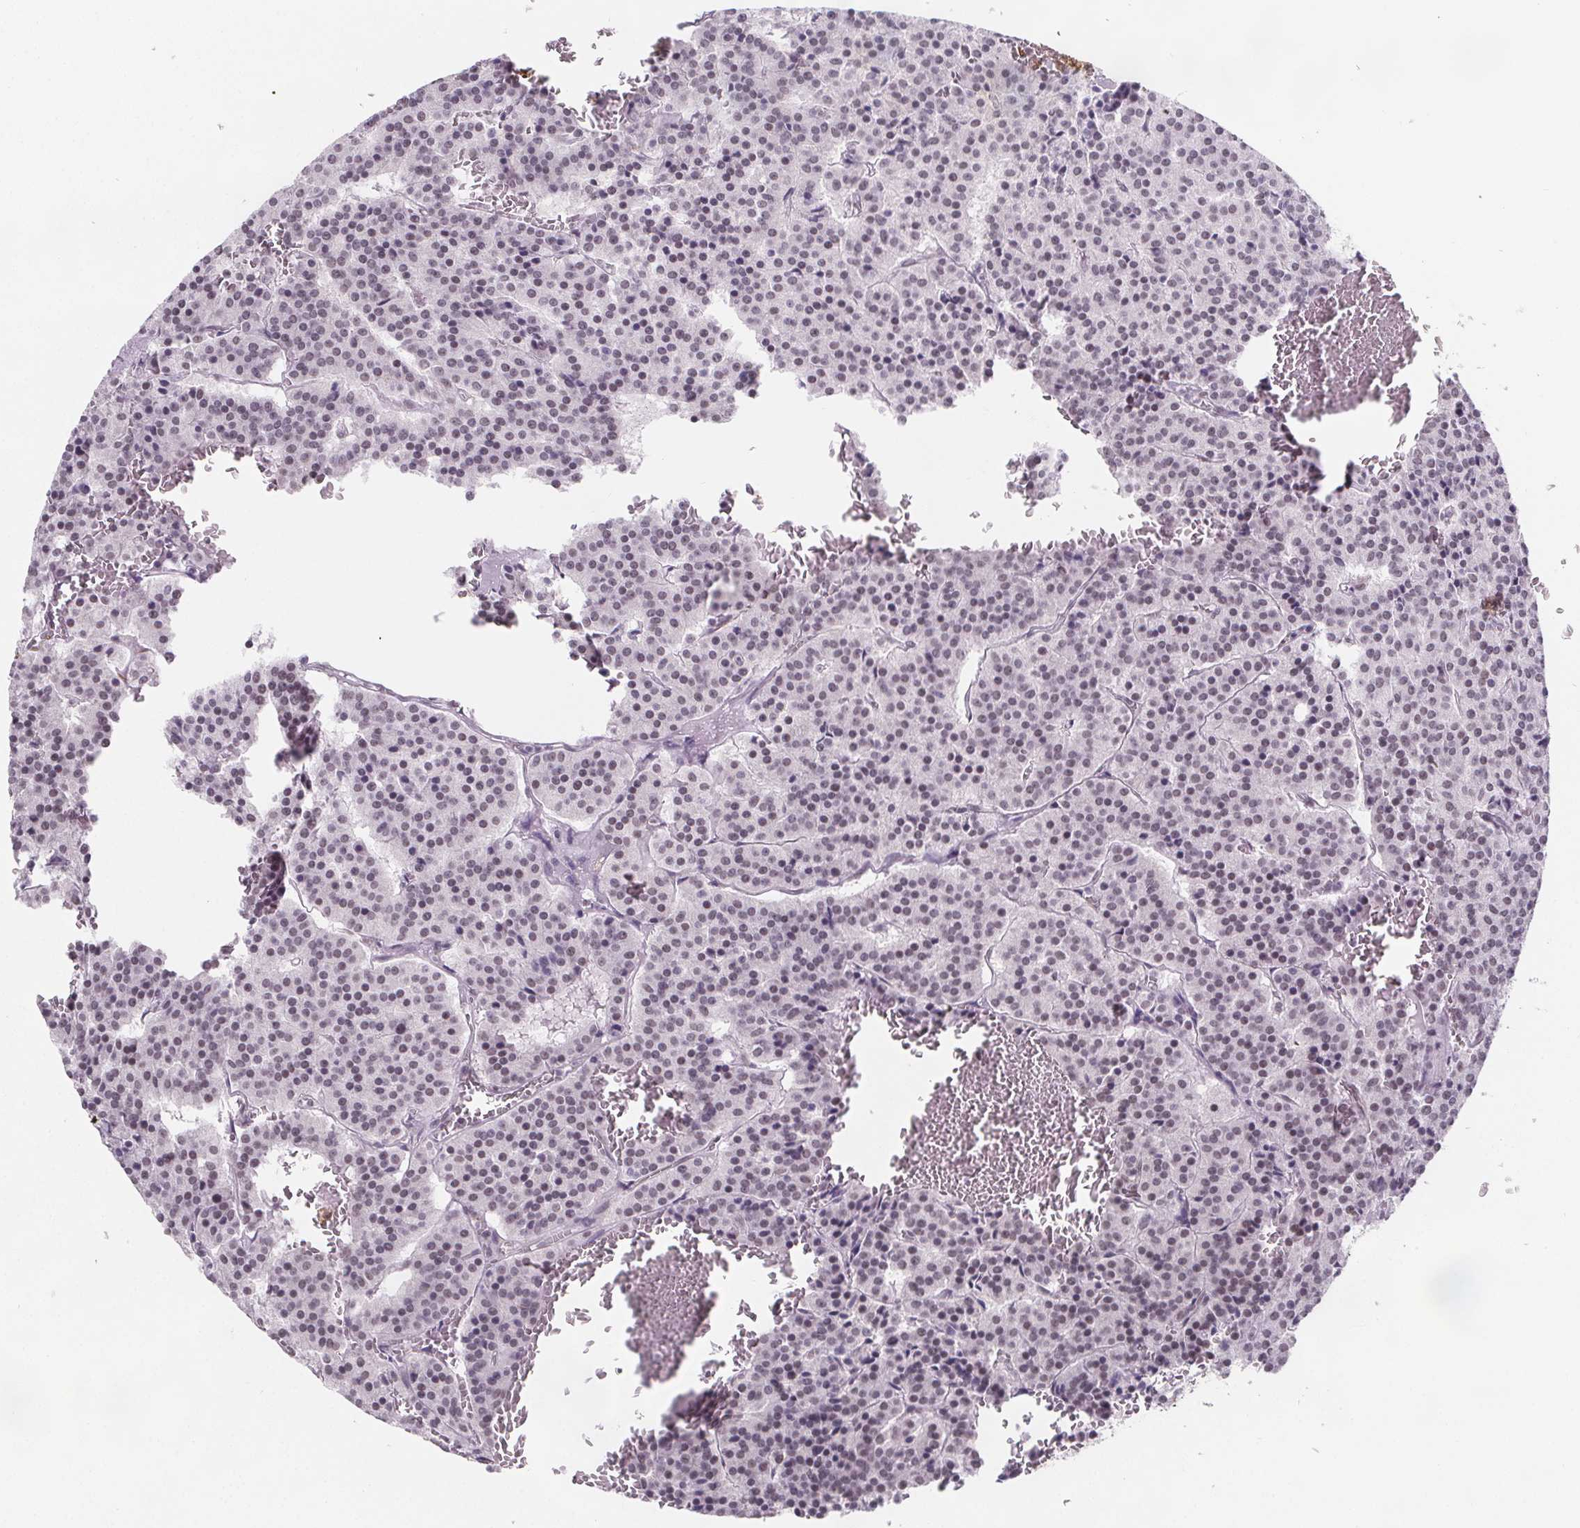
{"staining": {"intensity": "negative", "quantity": "none", "location": "none"}, "tissue": "carcinoid", "cell_type": "Tumor cells", "image_type": "cancer", "snomed": [{"axis": "morphology", "description": "Carcinoid, malignant, NOS"}, {"axis": "topography", "description": "Lung"}], "caption": "Human carcinoid (malignant) stained for a protein using immunohistochemistry (IHC) shows no expression in tumor cells.", "gene": "ZNF572", "patient": {"sex": "male", "age": 70}}